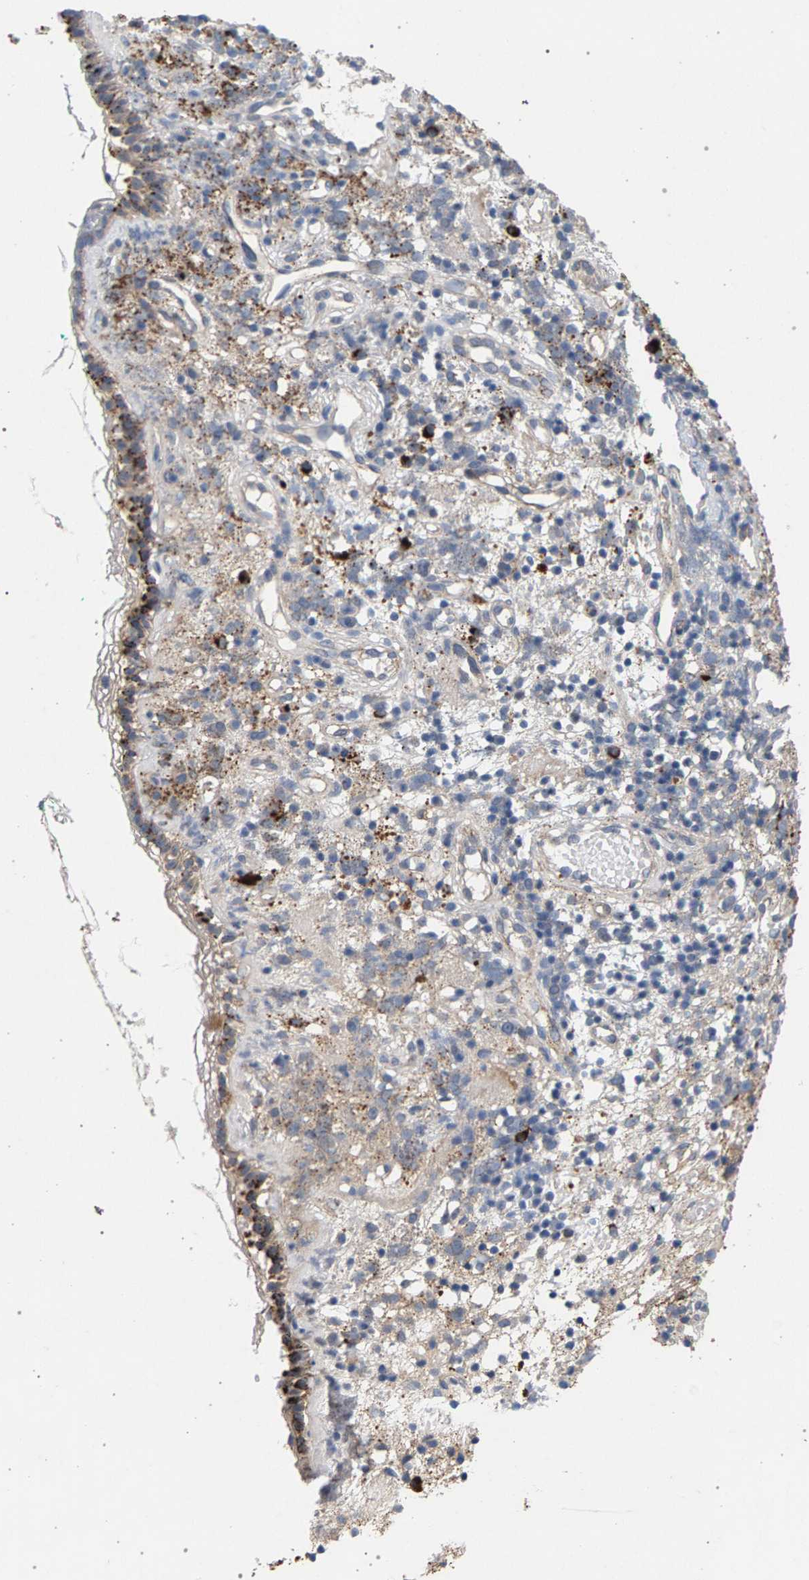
{"staining": {"intensity": "strong", "quantity": "<25%", "location": "cytoplasmic/membranous"}, "tissue": "nasopharynx", "cell_type": "Respiratory epithelial cells", "image_type": "normal", "snomed": [{"axis": "morphology", "description": "Normal tissue, NOS"}, {"axis": "morphology", "description": "Basal cell carcinoma"}, {"axis": "topography", "description": "Cartilage tissue"}, {"axis": "topography", "description": "Nasopharynx"}, {"axis": "topography", "description": "Oral tissue"}], "caption": "A photomicrograph of nasopharynx stained for a protein exhibits strong cytoplasmic/membranous brown staining in respiratory epithelial cells. (Stains: DAB in brown, nuclei in blue, Microscopy: brightfield microscopy at high magnification).", "gene": "MAMDC2", "patient": {"sex": "female", "age": 77}}